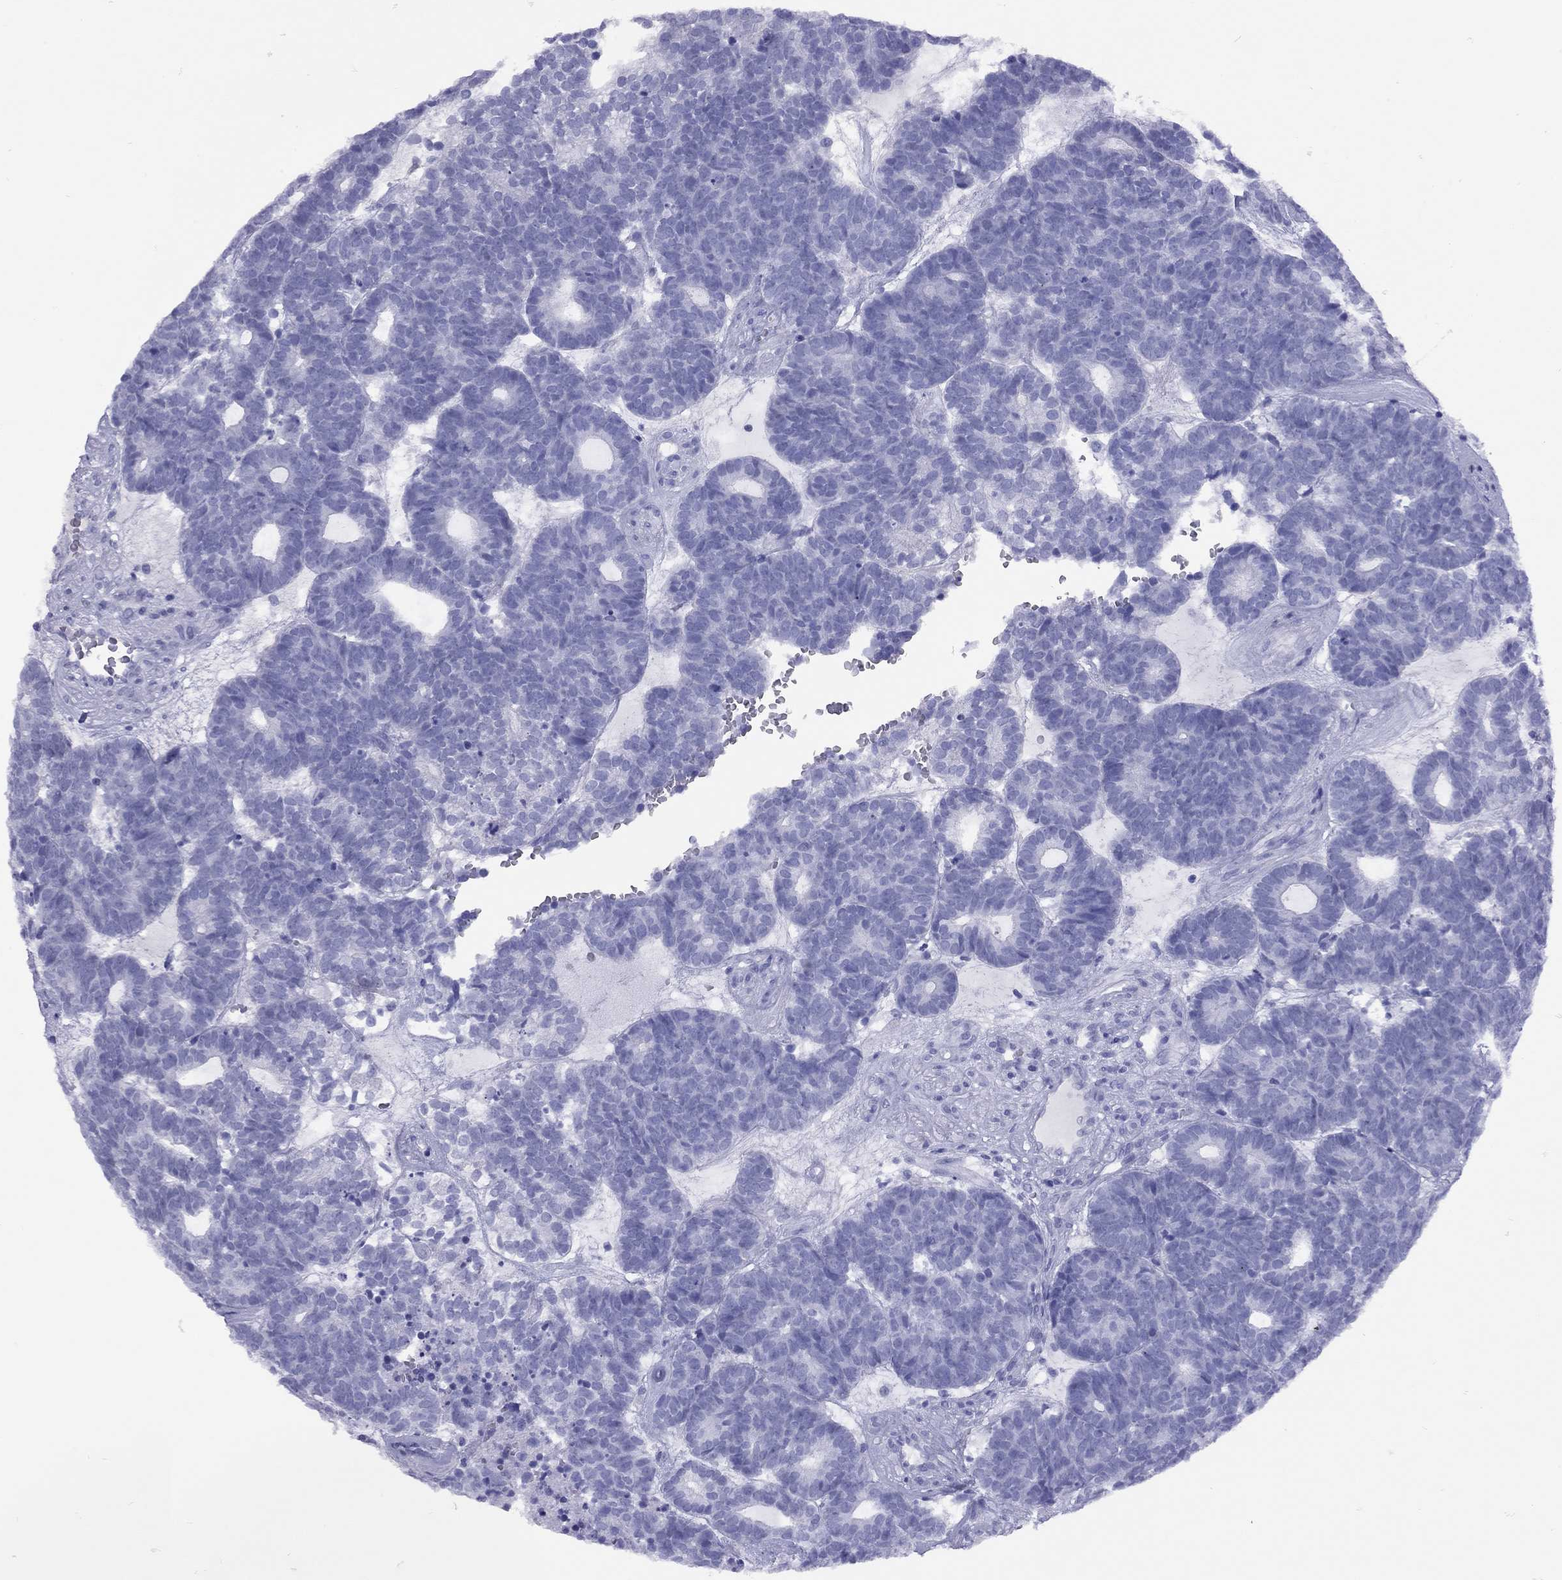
{"staining": {"intensity": "negative", "quantity": "none", "location": "none"}, "tissue": "head and neck cancer", "cell_type": "Tumor cells", "image_type": "cancer", "snomed": [{"axis": "morphology", "description": "Adenocarcinoma, NOS"}, {"axis": "topography", "description": "Head-Neck"}], "caption": "Tumor cells are negative for protein expression in human adenocarcinoma (head and neck). (IHC, brightfield microscopy, high magnification).", "gene": "GRIA2", "patient": {"sex": "female", "age": 81}}